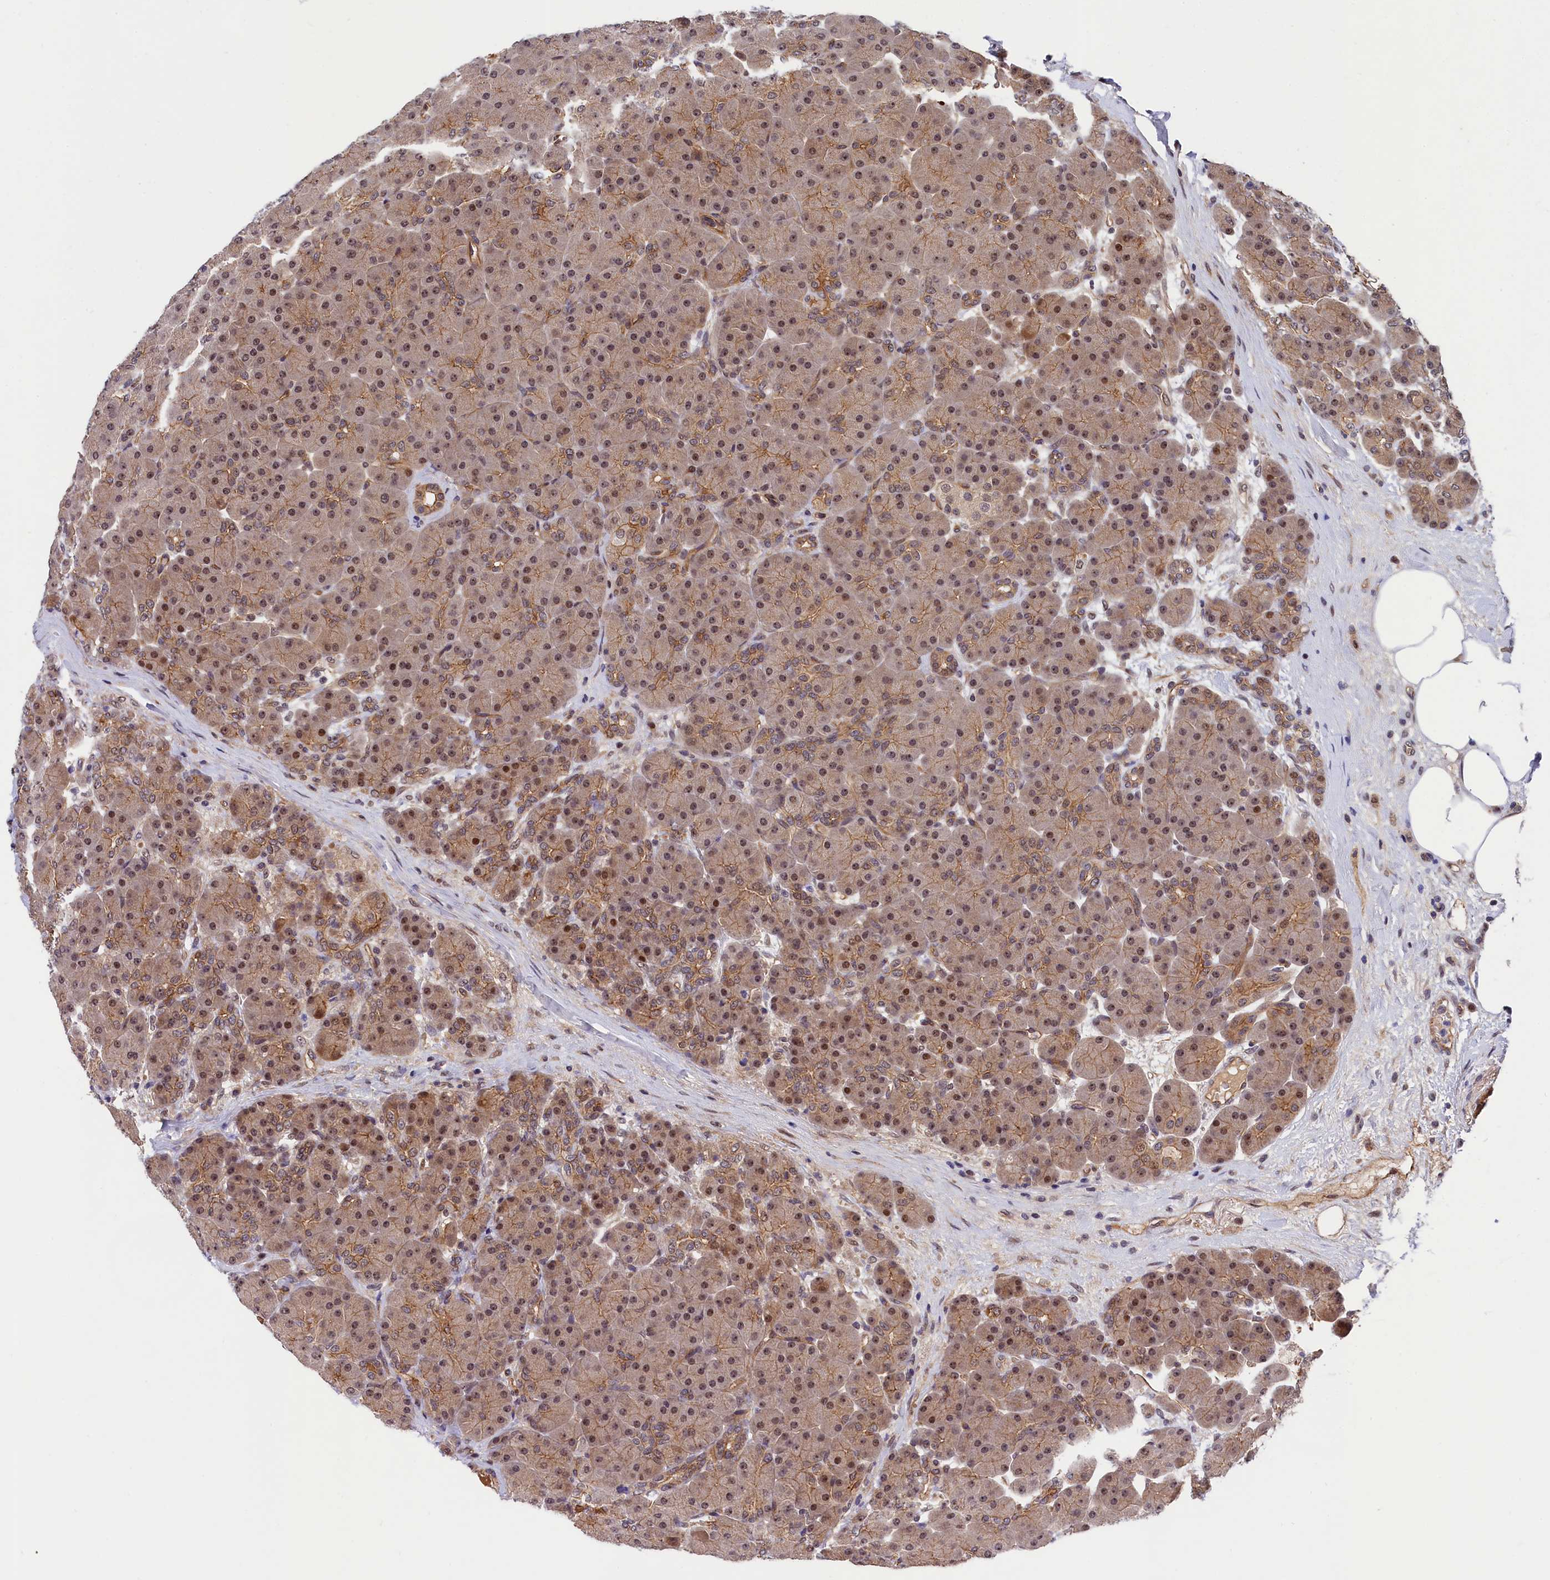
{"staining": {"intensity": "moderate", "quantity": "25%-75%", "location": "cytoplasmic/membranous,nuclear"}, "tissue": "pancreas", "cell_type": "Exocrine glandular cells", "image_type": "normal", "snomed": [{"axis": "morphology", "description": "Normal tissue, NOS"}, {"axis": "topography", "description": "Pancreas"}], "caption": "Pancreas stained with immunohistochemistry (IHC) reveals moderate cytoplasmic/membranous,nuclear positivity in approximately 25%-75% of exocrine glandular cells. The staining was performed using DAB (3,3'-diaminobenzidine) to visualize the protein expression in brown, while the nuclei were stained in blue with hematoxylin (Magnification: 20x).", "gene": "ARL14EP", "patient": {"sex": "male", "age": 66}}